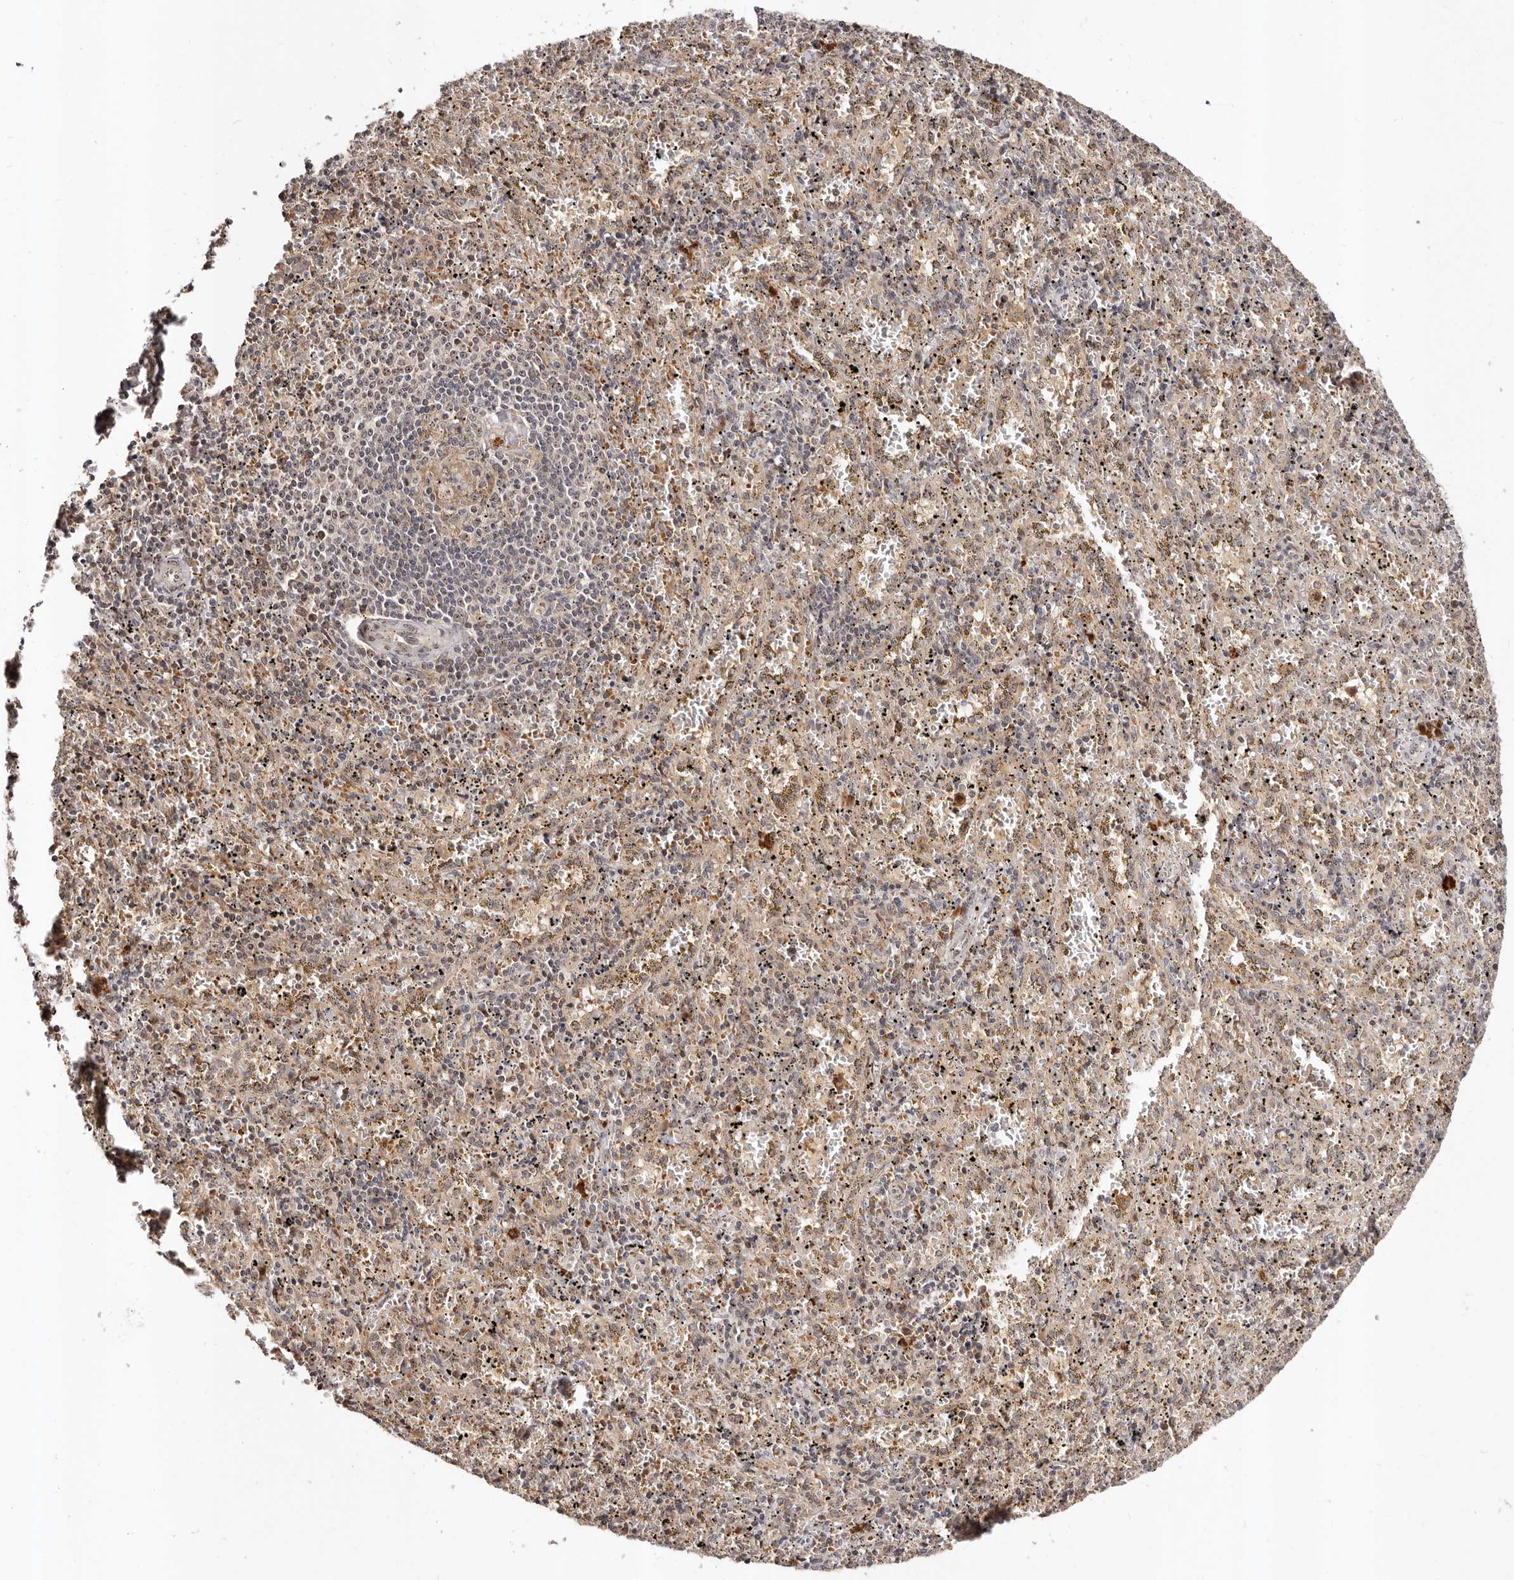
{"staining": {"intensity": "moderate", "quantity": "<25%", "location": "cytoplasmic/membranous"}, "tissue": "spleen", "cell_type": "Cells in red pulp", "image_type": "normal", "snomed": [{"axis": "morphology", "description": "Normal tissue, NOS"}, {"axis": "topography", "description": "Spleen"}], "caption": "Immunohistochemical staining of normal human spleen displays moderate cytoplasmic/membranous protein positivity in about <25% of cells in red pulp.", "gene": "APOL6", "patient": {"sex": "male", "age": 11}}